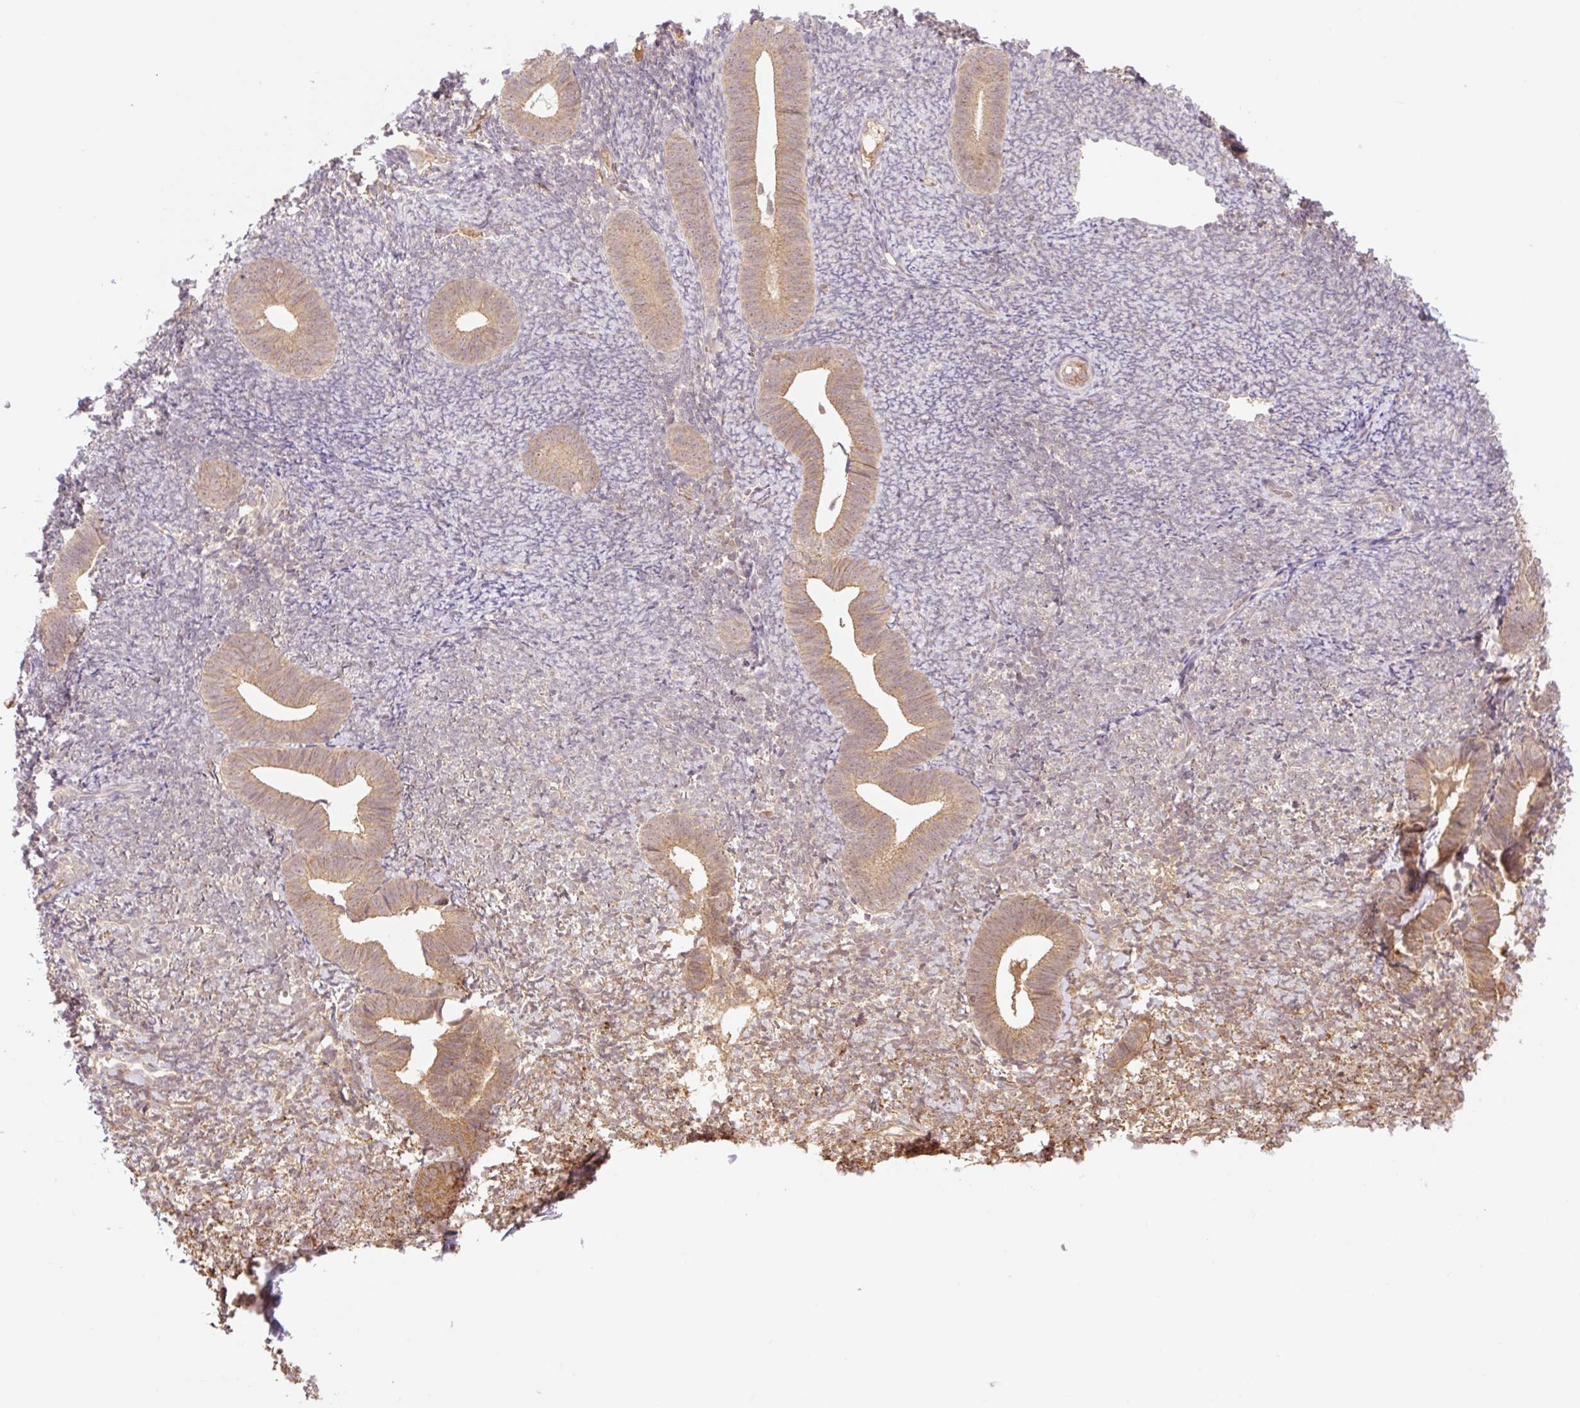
{"staining": {"intensity": "weak", "quantity": "<25%", "location": "cytoplasmic/membranous"}, "tissue": "endometrium", "cell_type": "Cells in endometrial stroma", "image_type": "normal", "snomed": [{"axis": "morphology", "description": "Normal tissue, NOS"}, {"axis": "topography", "description": "Endometrium"}], "caption": "This is a photomicrograph of immunohistochemistry (IHC) staining of normal endometrium, which shows no staining in cells in endometrial stroma.", "gene": "YJU2B", "patient": {"sex": "female", "age": 39}}